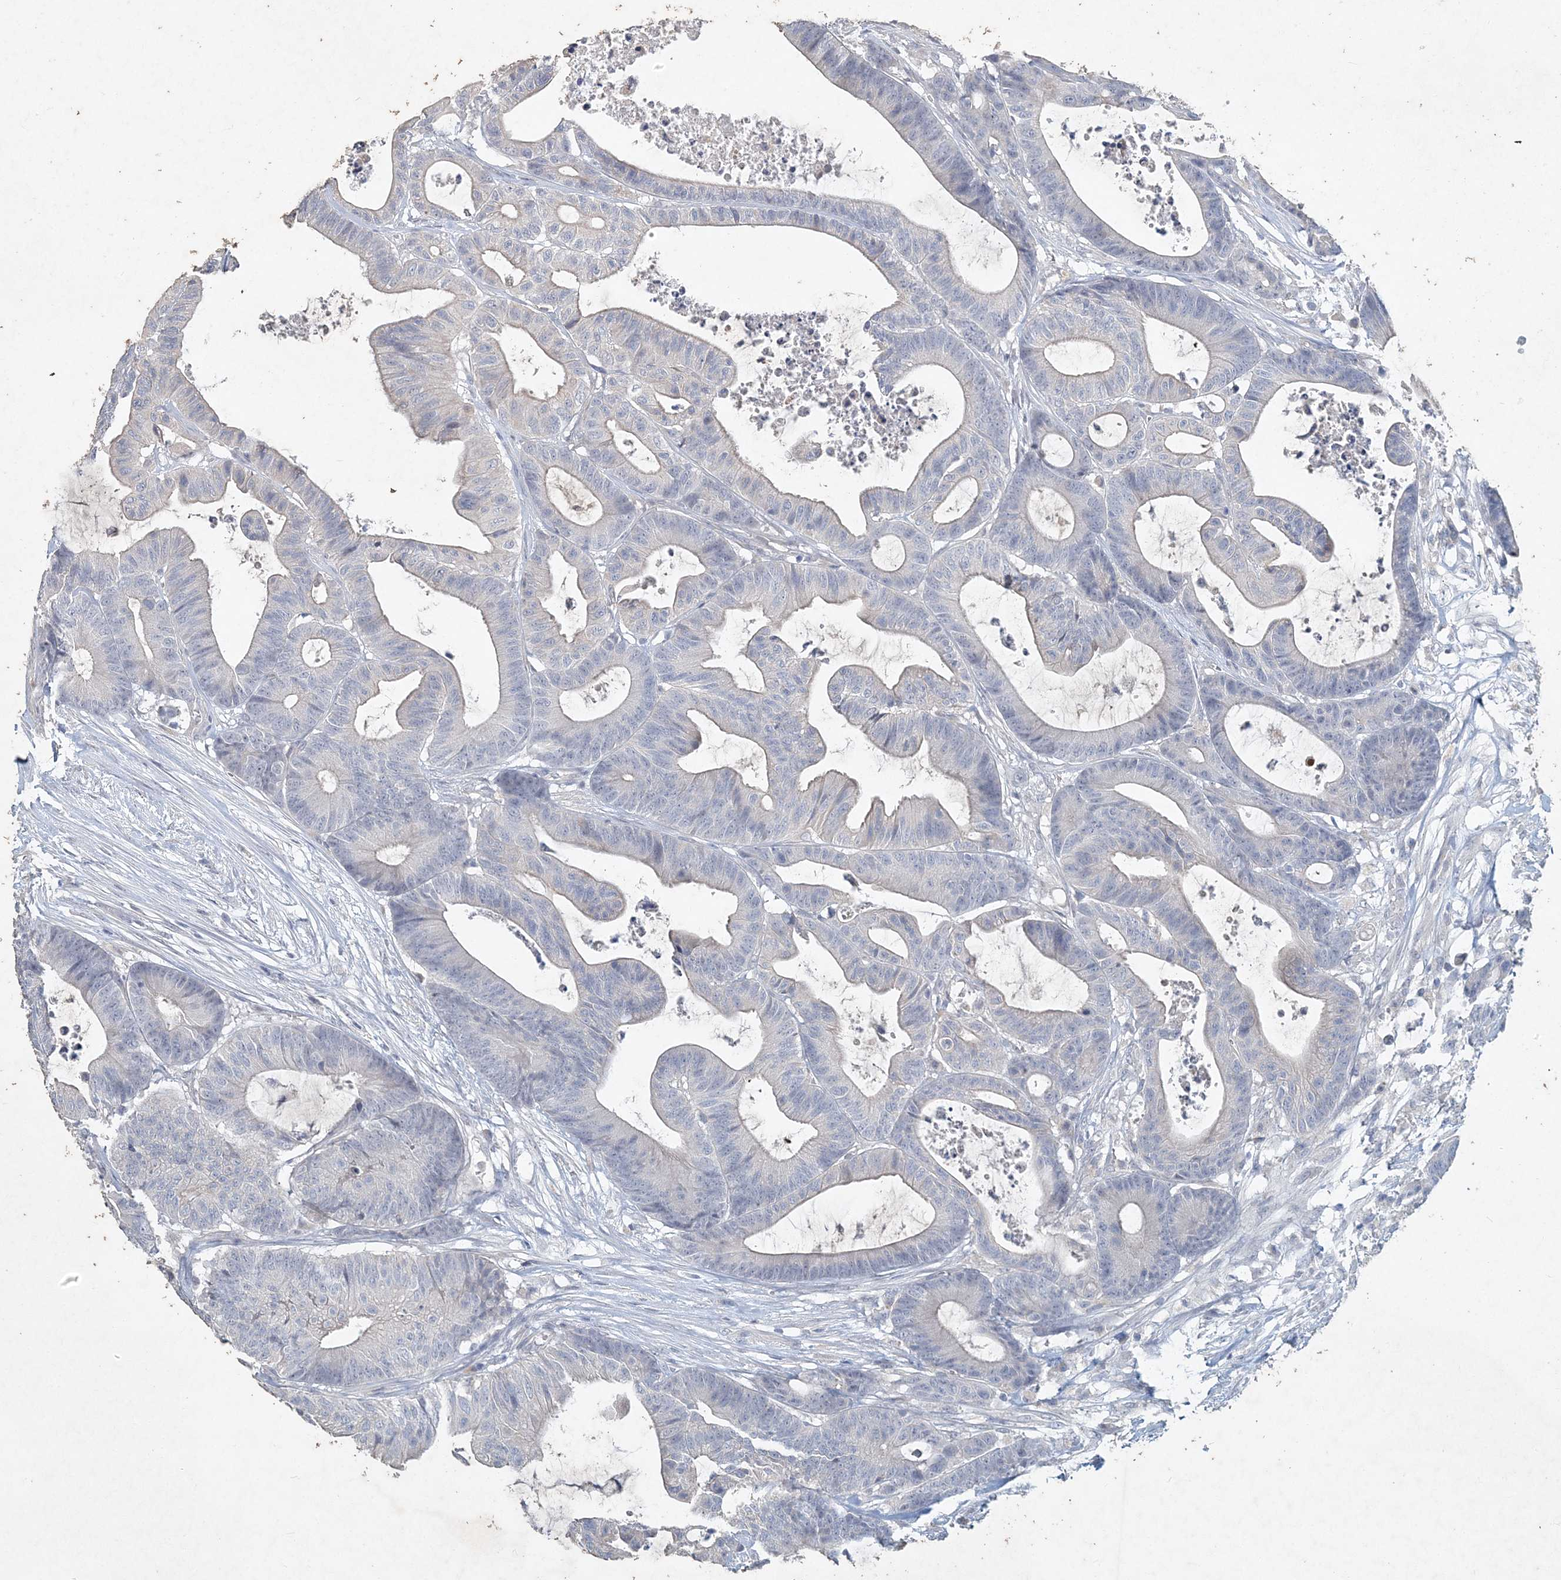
{"staining": {"intensity": "negative", "quantity": "none", "location": "none"}, "tissue": "colorectal cancer", "cell_type": "Tumor cells", "image_type": "cancer", "snomed": [{"axis": "morphology", "description": "Adenocarcinoma, NOS"}, {"axis": "topography", "description": "Colon"}], "caption": "The IHC image has no significant expression in tumor cells of adenocarcinoma (colorectal) tissue.", "gene": "DNAH5", "patient": {"sex": "female", "age": 84}}